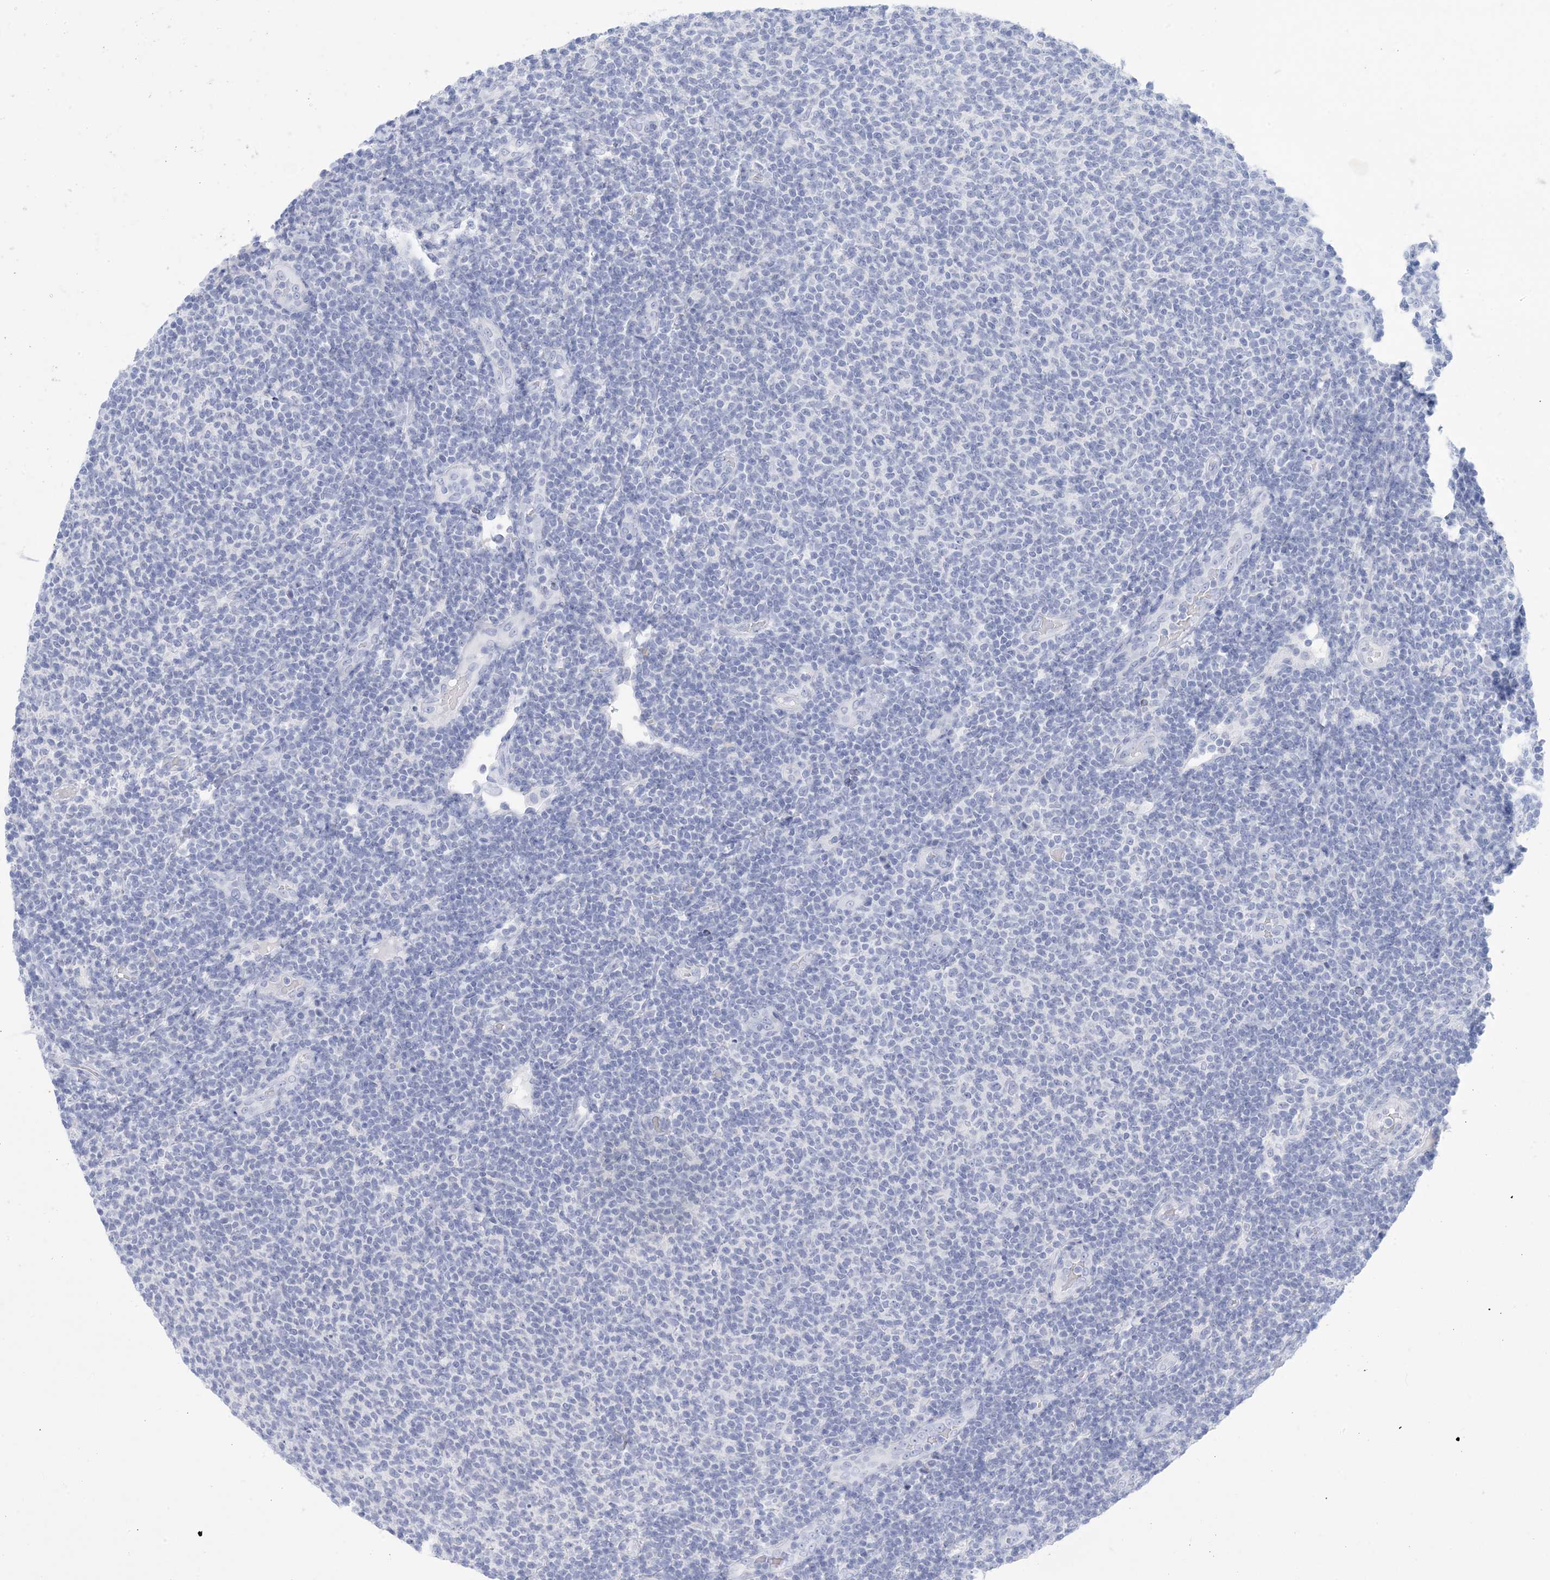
{"staining": {"intensity": "negative", "quantity": "none", "location": "none"}, "tissue": "lymphoma", "cell_type": "Tumor cells", "image_type": "cancer", "snomed": [{"axis": "morphology", "description": "Malignant lymphoma, non-Hodgkin's type, Low grade"}, {"axis": "topography", "description": "Lymph node"}], "caption": "IHC photomicrograph of neoplastic tissue: lymphoma stained with DAB (3,3'-diaminobenzidine) exhibits no significant protein staining in tumor cells.", "gene": "SH3YL1", "patient": {"sex": "male", "age": 66}}